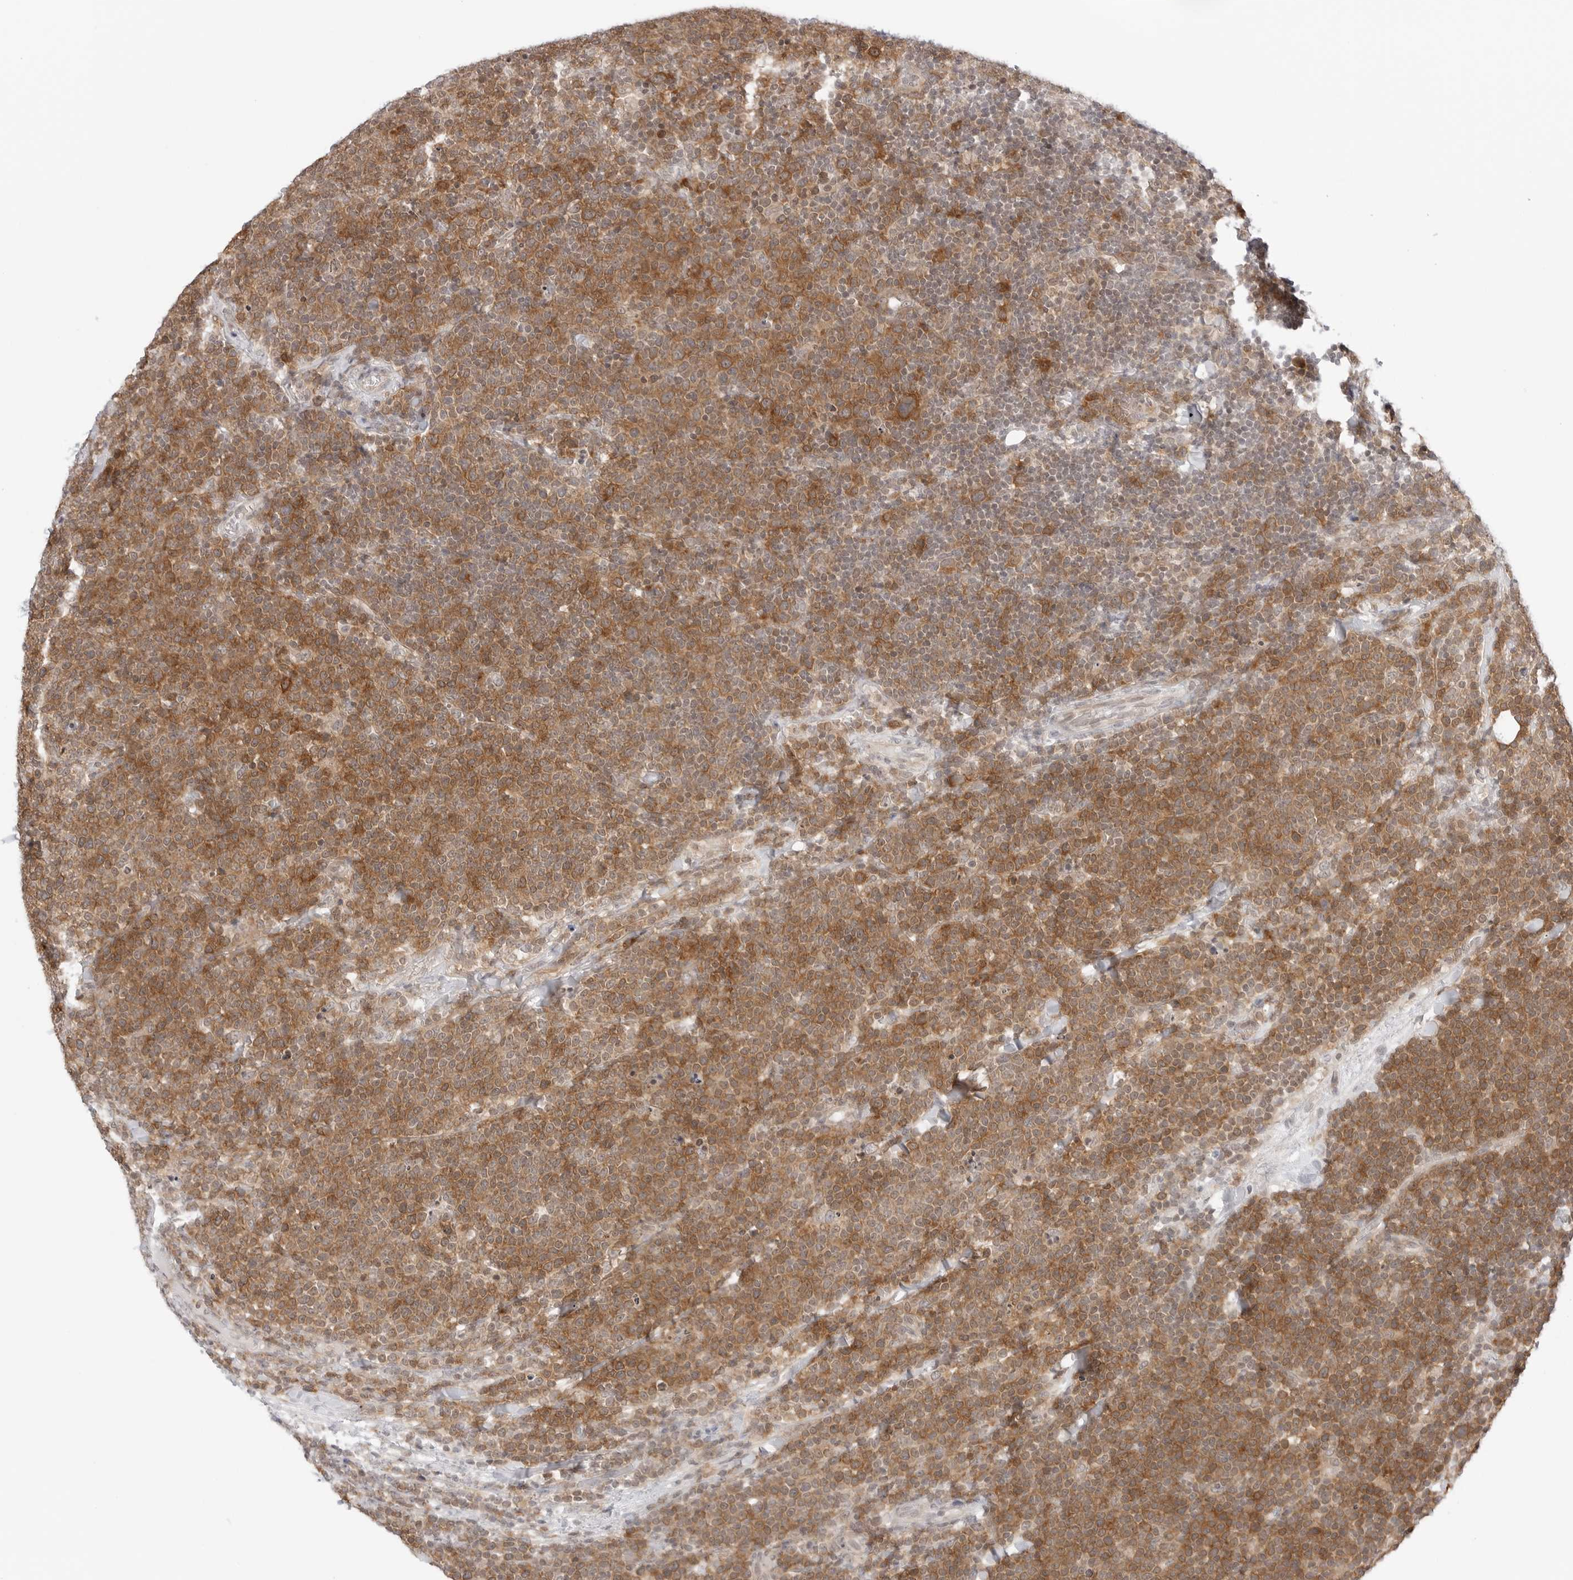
{"staining": {"intensity": "strong", "quantity": ">75%", "location": "cytoplasmic/membranous"}, "tissue": "lymphoma", "cell_type": "Tumor cells", "image_type": "cancer", "snomed": [{"axis": "morphology", "description": "Malignant lymphoma, non-Hodgkin's type, High grade"}, {"axis": "topography", "description": "Lymph node"}], "caption": "Immunohistochemistry staining of high-grade malignant lymphoma, non-Hodgkin's type, which reveals high levels of strong cytoplasmic/membranous expression in about >75% of tumor cells indicating strong cytoplasmic/membranous protein positivity. The staining was performed using DAB (brown) for protein detection and nuclei were counterstained in hematoxylin (blue).", "gene": "NUDC", "patient": {"sex": "male", "age": 61}}